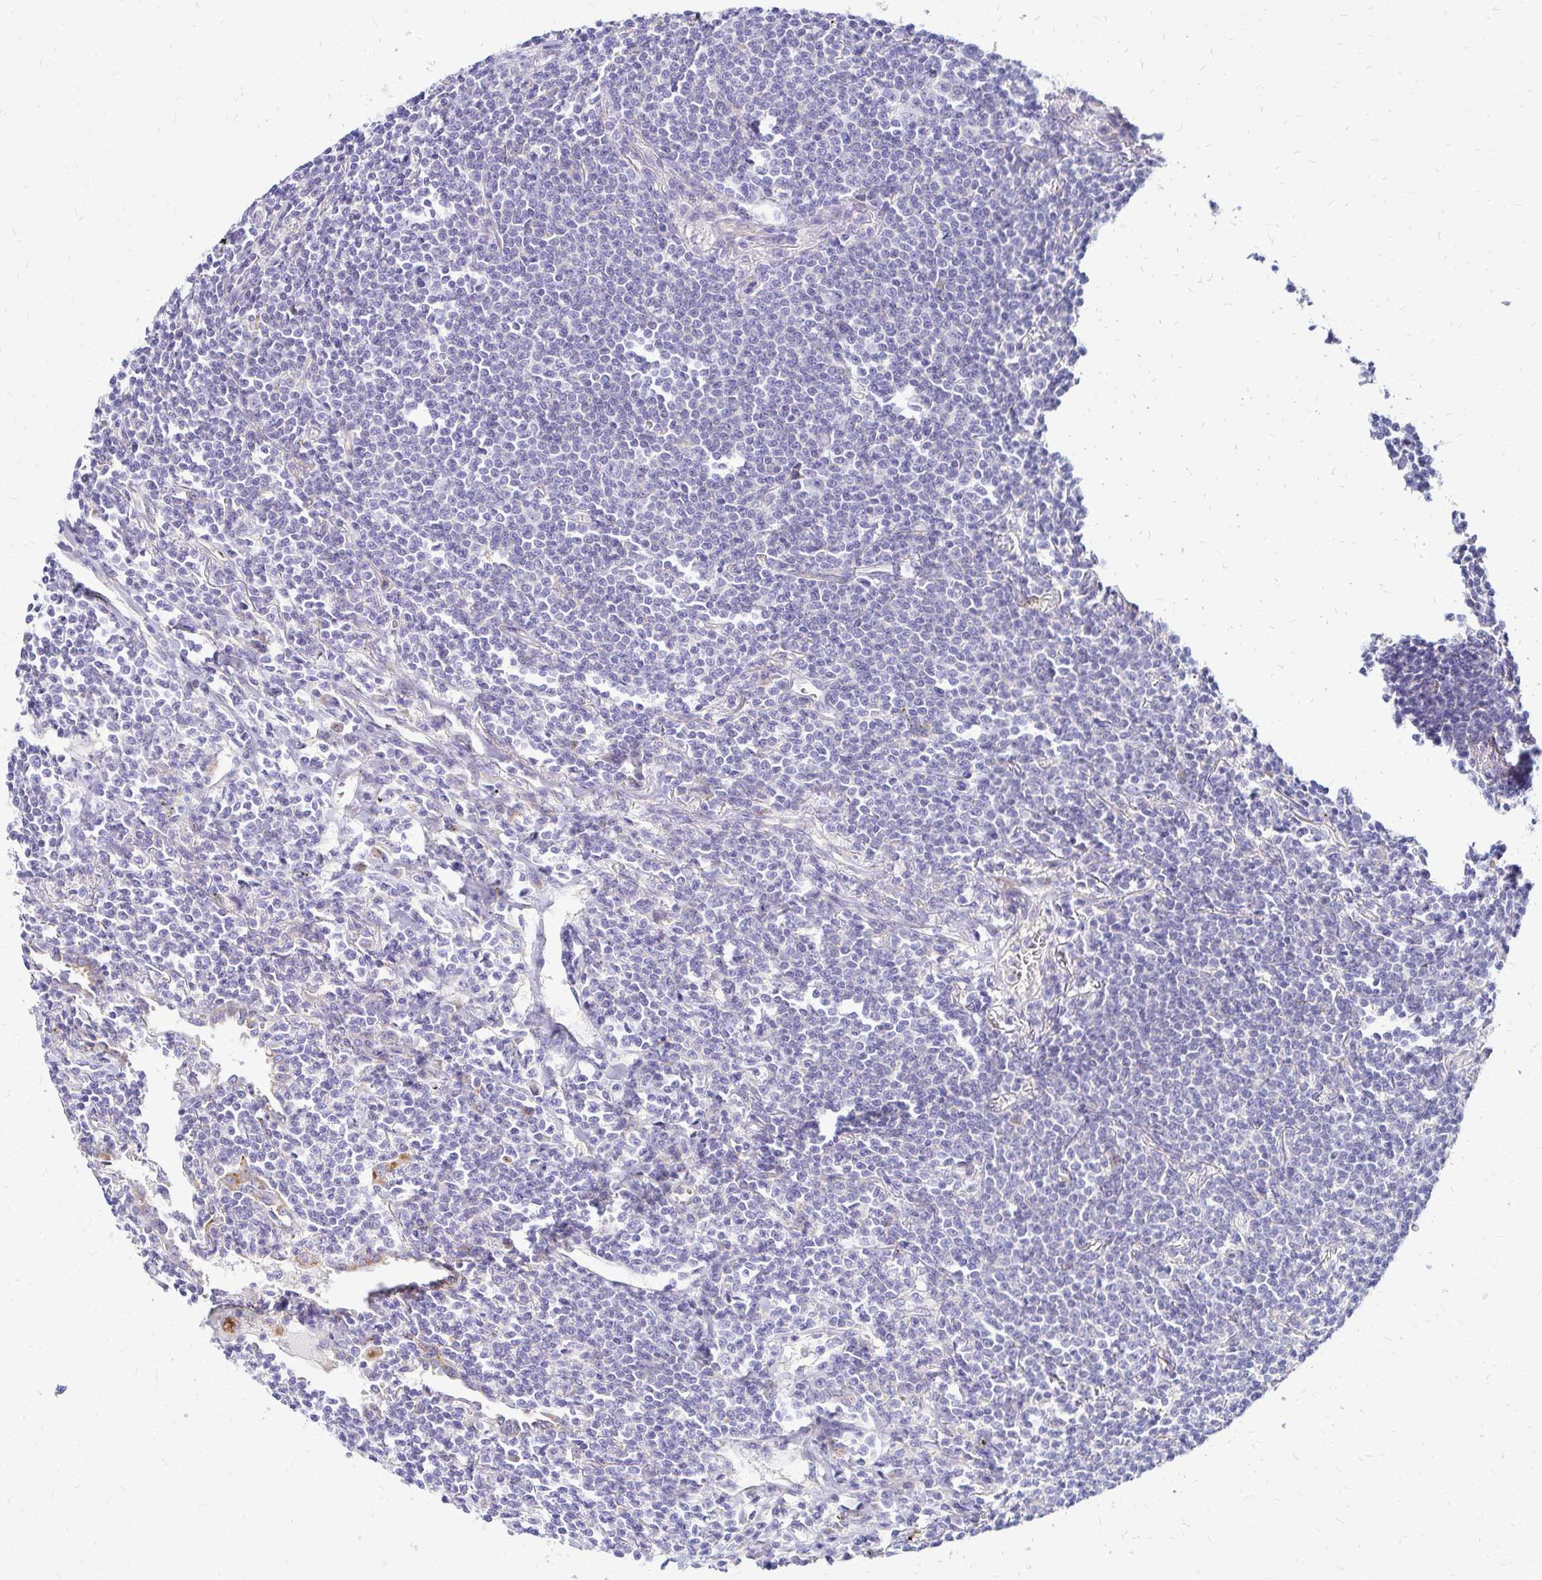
{"staining": {"intensity": "negative", "quantity": "none", "location": "none"}, "tissue": "lymphoma", "cell_type": "Tumor cells", "image_type": "cancer", "snomed": [{"axis": "morphology", "description": "Malignant lymphoma, non-Hodgkin's type, Low grade"}, {"axis": "topography", "description": "Lung"}], "caption": "The histopathology image displays no staining of tumor cells in malignant lymphoma, non-Hodgkin's type (low-grade).", "gene": "IDUA", "patient": {"sex": "female", "age": 71}}